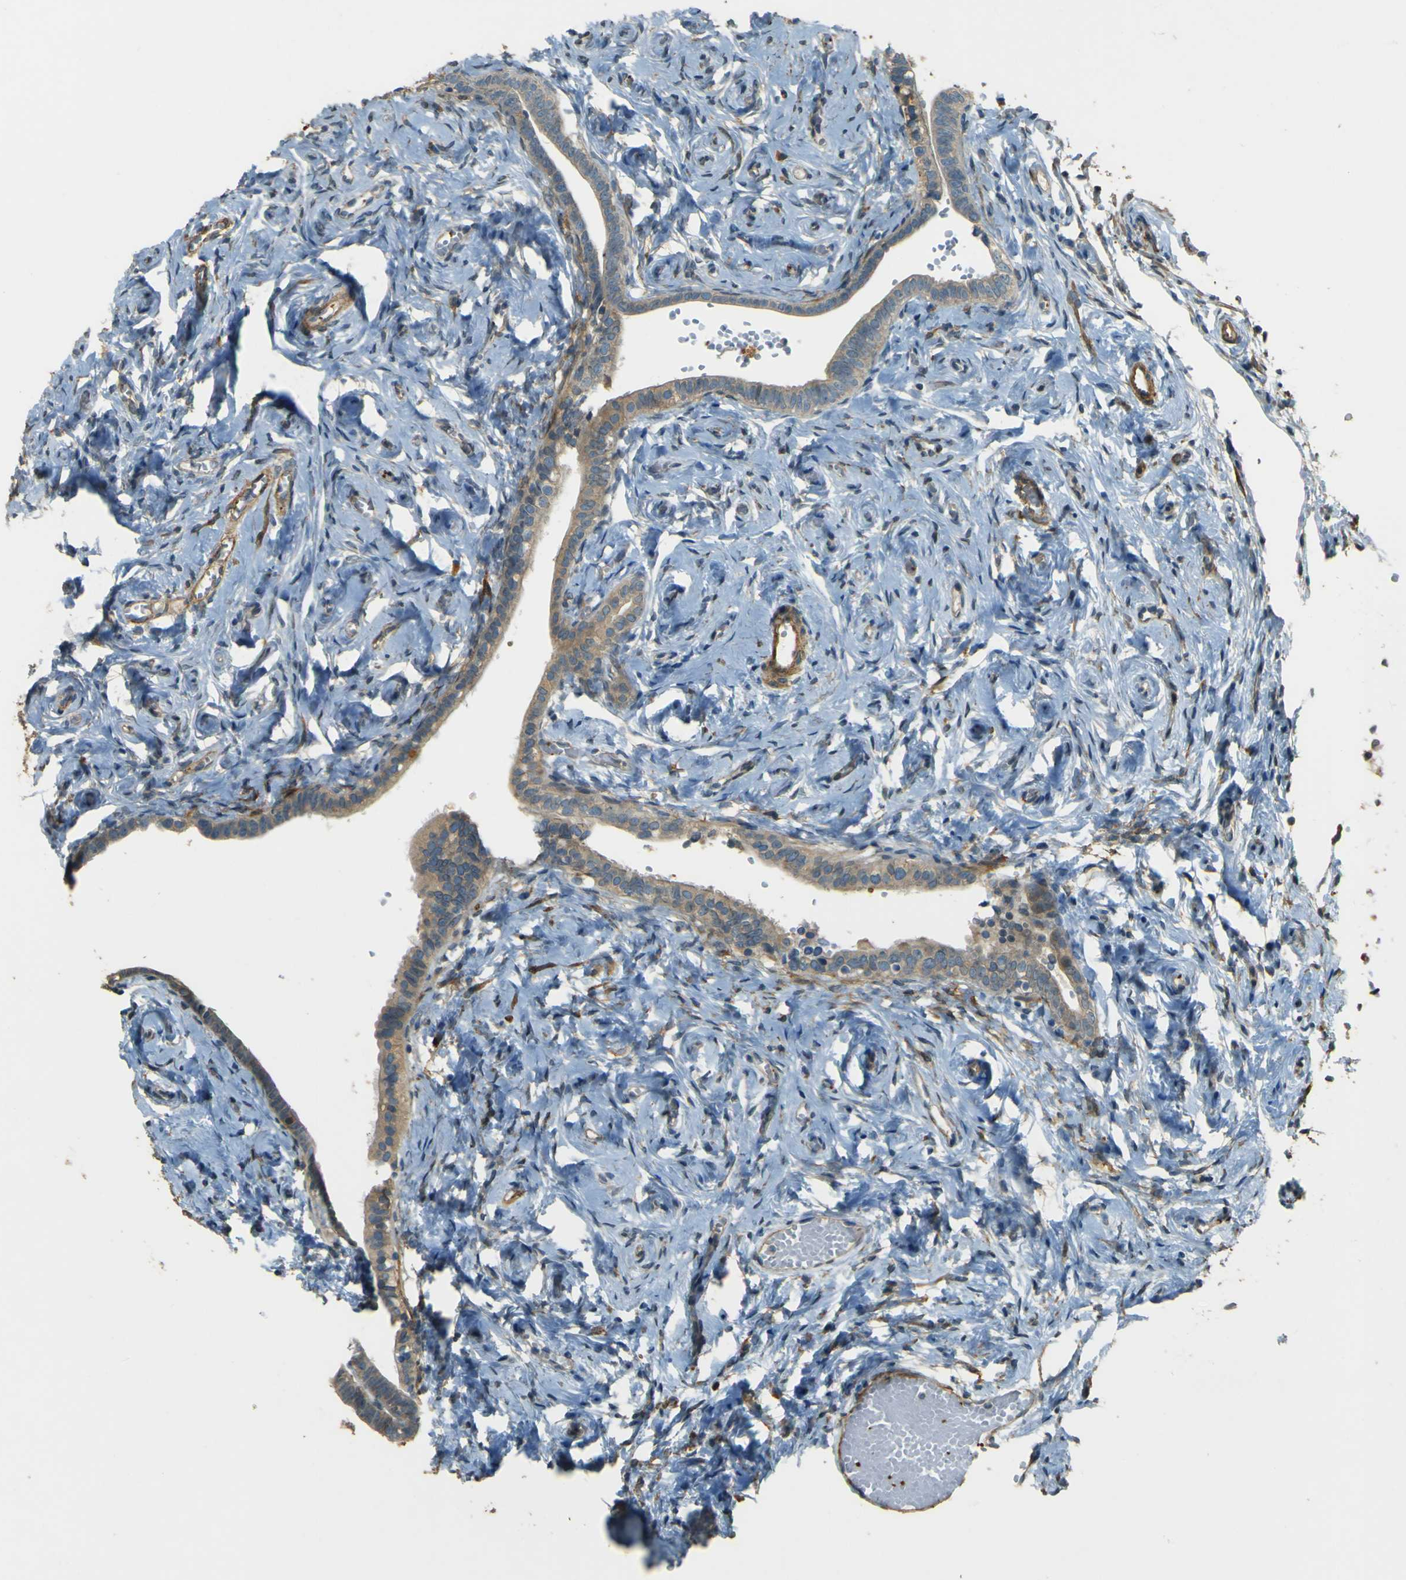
{"staining": {"intensity": "weak", "quantity": ">75%", "location": "cytoplasmic/membranous"}, "tissue": "fallopian tube", "cell_type": "Glandular cells", "image_type": "normal", "snomed": [{"axis": "morphology", "description": "Normal tissue, NOS"}, {"axis": "topography", "description": "Fallopian tube"}], "caption": "Unremarkable fallopian tube was stained to show a protein in brown. There is low levels of weak cytoplasmic/membranous expression in about >75% of glandular cells. (Stains: DAB in brown, nuclei in blue, Microscopy: brightfield microscopy at high magnification).", "gene": "NEXN", "patient": {"sex": "female", "age": 71}}